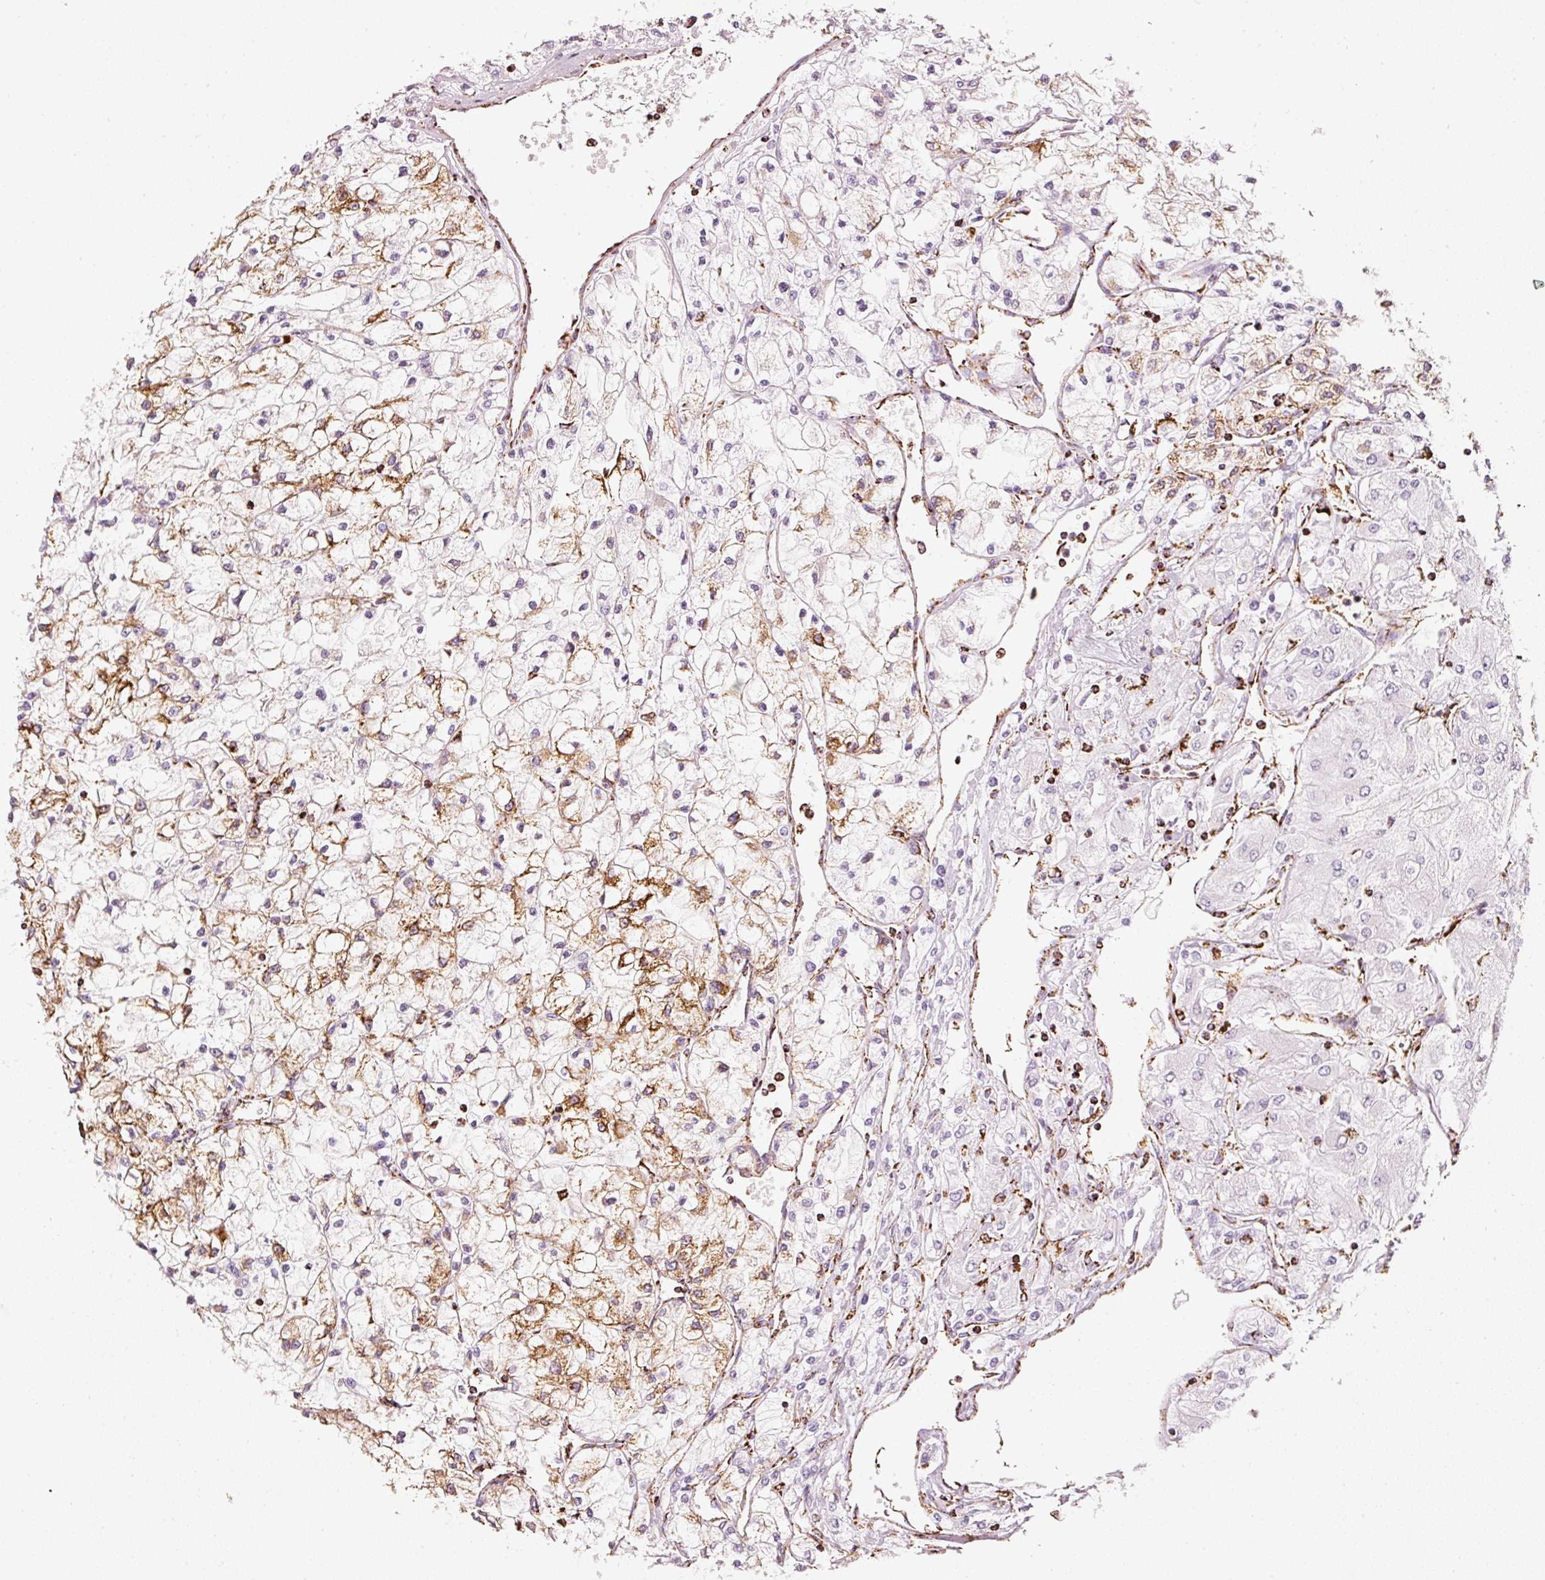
{"staining": {"intensity": "moderate", "quantity": "<25%", "location": "cytoplasmic/membranous"}, "tissue": "renal cancer", "cell_type": "Tumor cells", "image_type": "cancer", "snomed": [{"axis": "morphology", "description": "Adenocarcinoma, NOS"}, {"axis": "topography", "description": "Kidney"}], "caption": "Protein expression analysis of human renal cancer reveals moderate cytoplasmic/membranous staining in approximately <25% of tumor cells.", "gene": "MT-CO2", "patient": {"sex": "male", "age": 80}}